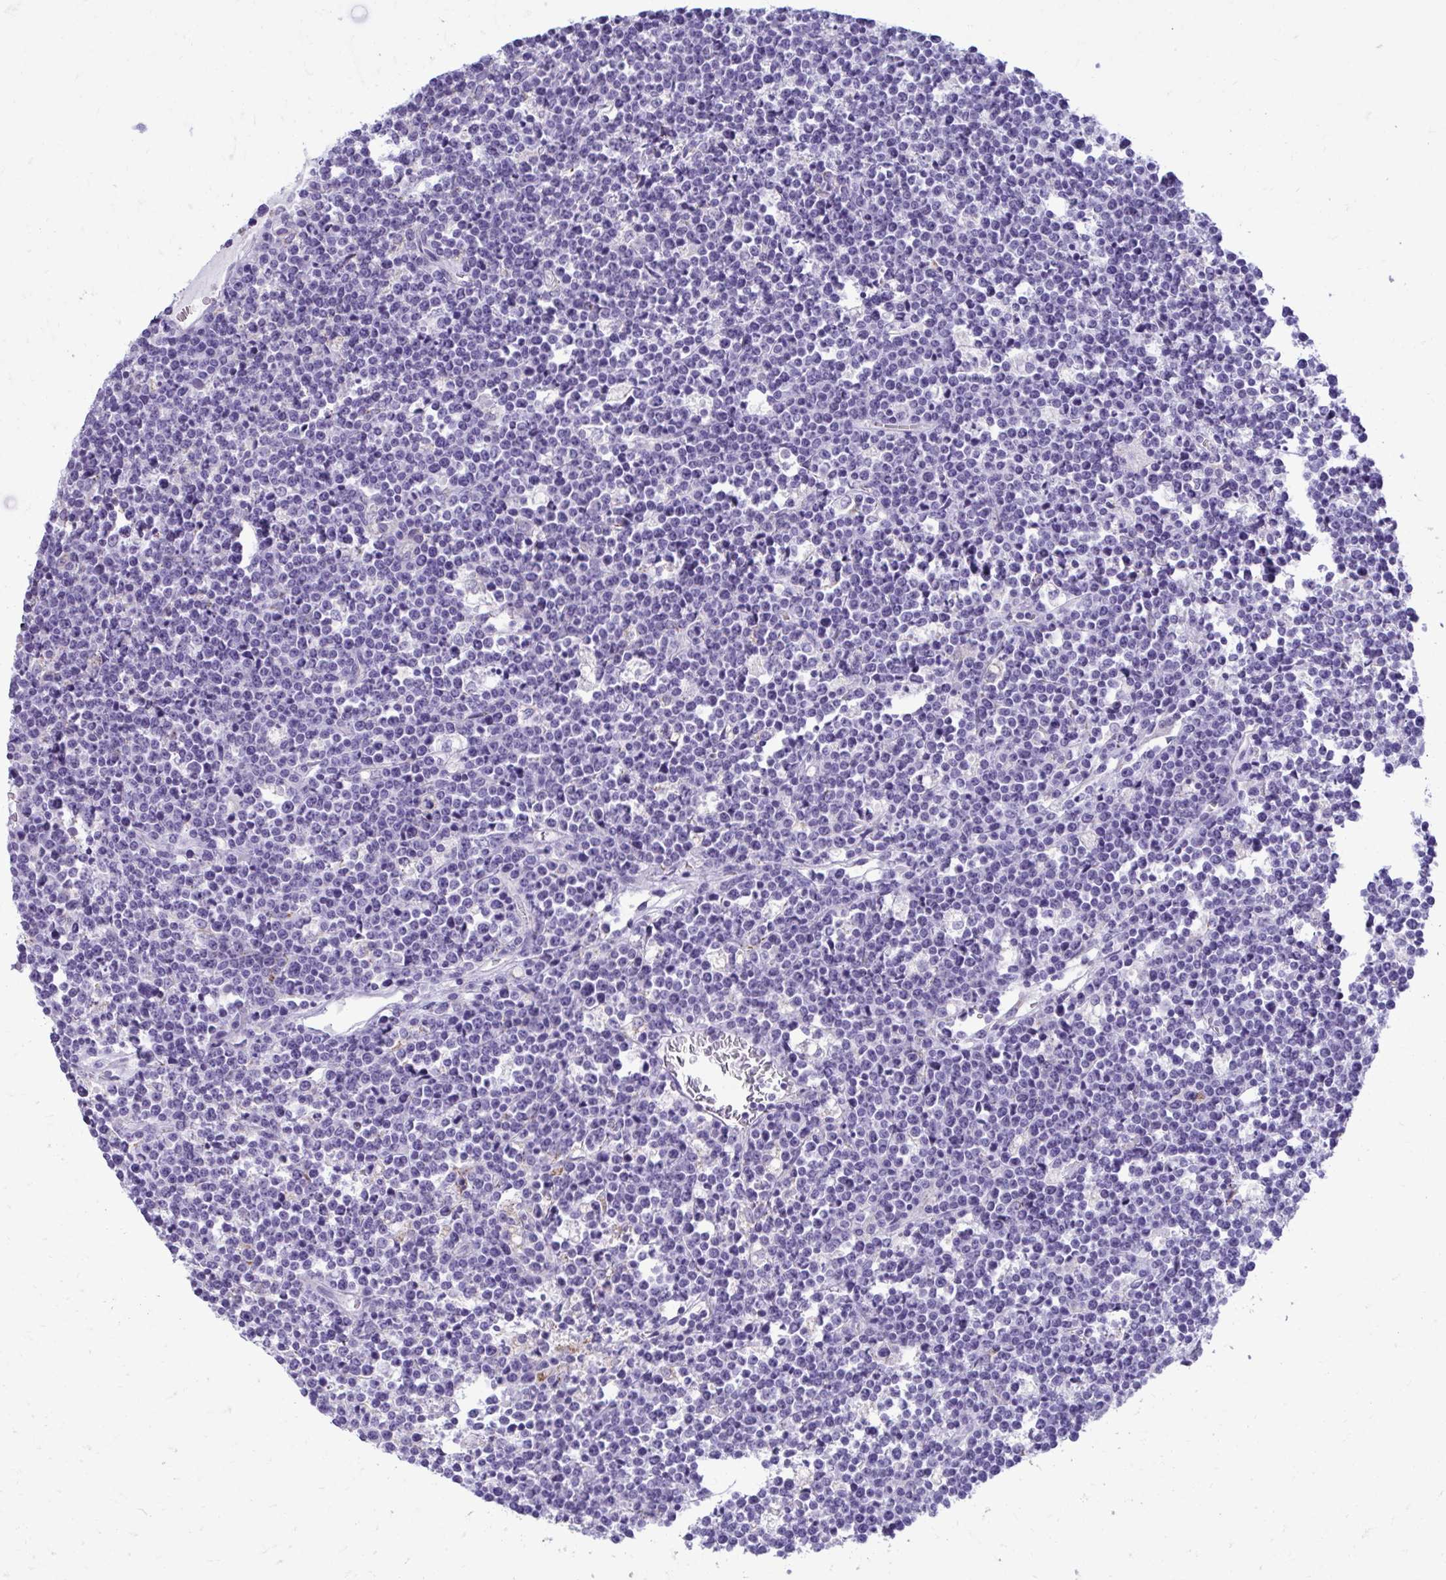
{"staining": {"intensity": "negative", "quantity": "none", "location": "none"}, "tissue": "lymphoma", "cell_type": "Tumor cells", "image_type": "cancer", "snomed": [{"axis": "morphology", "description": "Malignant lymphoma, non-Hodgkin's type, High grade"}, {"axis": "topography", "description": "Ovary"}], "caption": "This image is of lymphoma stained with immunohistochemistry to label a protein in brown with the nuclei are counter-stained blue. There is no expression in tumor cells. Nuclei are stained in blue.", "gene": "AIG1", "patient": {"sex": "female", "age": 56}}